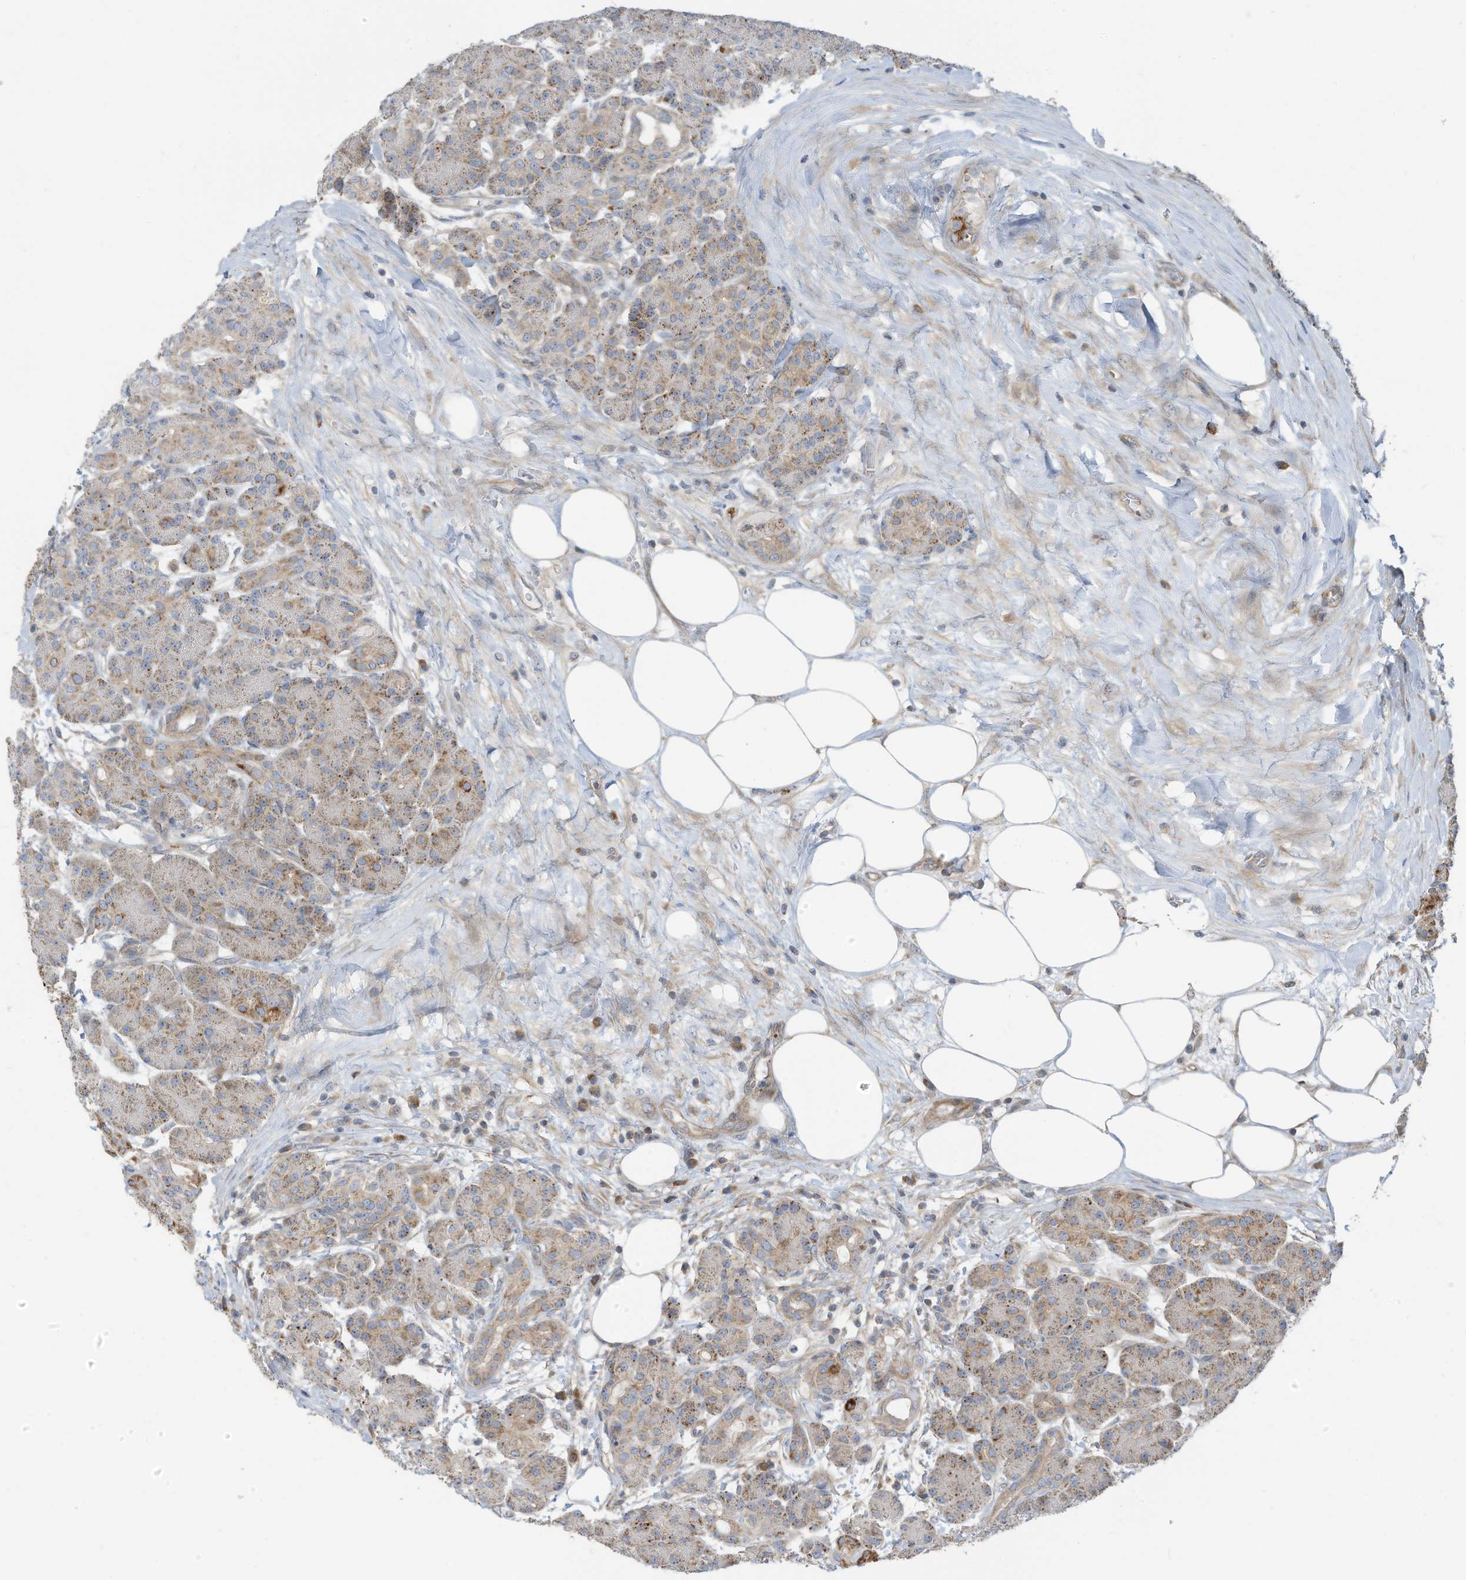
{"staining": {"intensity": "moderate", "quantity": "25%-75%", "location": "cytoplasmic/membranous"}, "tissue": "pancreas", "cell_type": "Exocrine glandular cells", "image_type": "normal", "snomed": [{"axis": "morphology", "description": "Normal tissue, NOS"}, {"axis": "topography", "description": "Pancreas"}], "caption": "Immunohistochemical staining of normal human pancreas demonstrates medium levels of moderate cytoplasmic/membranous staining in about 25%-75% of exocrine glandular cells.", "gene": "GTPBP2", "patient": {"sex": "male", "age": 63}}